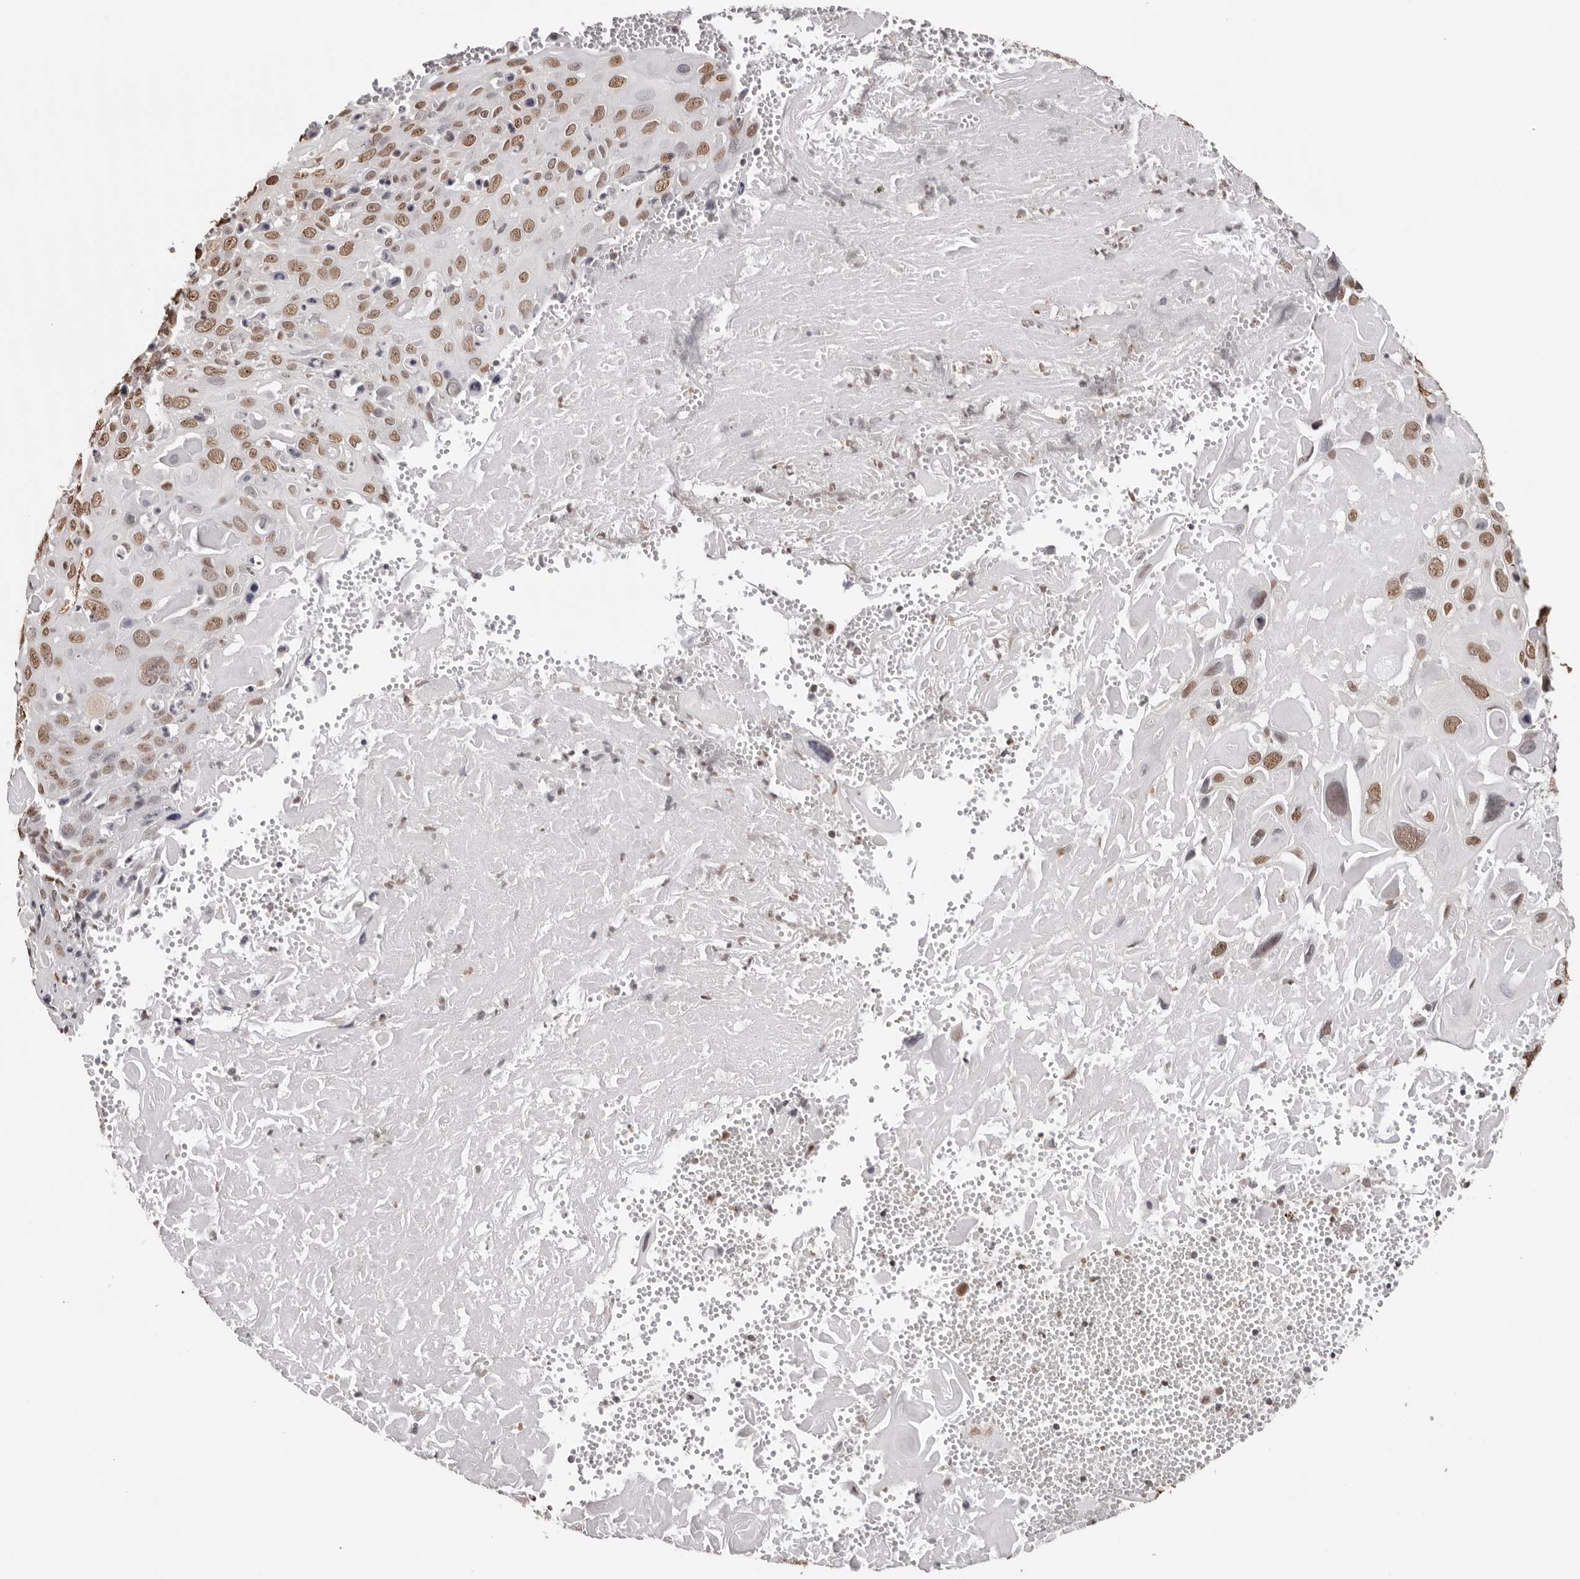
{"staining": {"intensity": "moderate", "quantity": ">75%", "location": "nuclear"}, "tissue": "cervical cancer", "cell_type": "Tumor cells", "image_type": "cancer", "snomed": [{"axis": "morphology", "description": "Squamous cell carcinoma, NOS"}, {"axis": "topography", "description": "Cervix"}], "caption": "Cervical cancer stained for a protein (brown) demonstrates moderate nuclear positive expression in about >75% of tumor cells.", "gene": "OLIG3", "patient": {"sex": "female", "age": 74}}